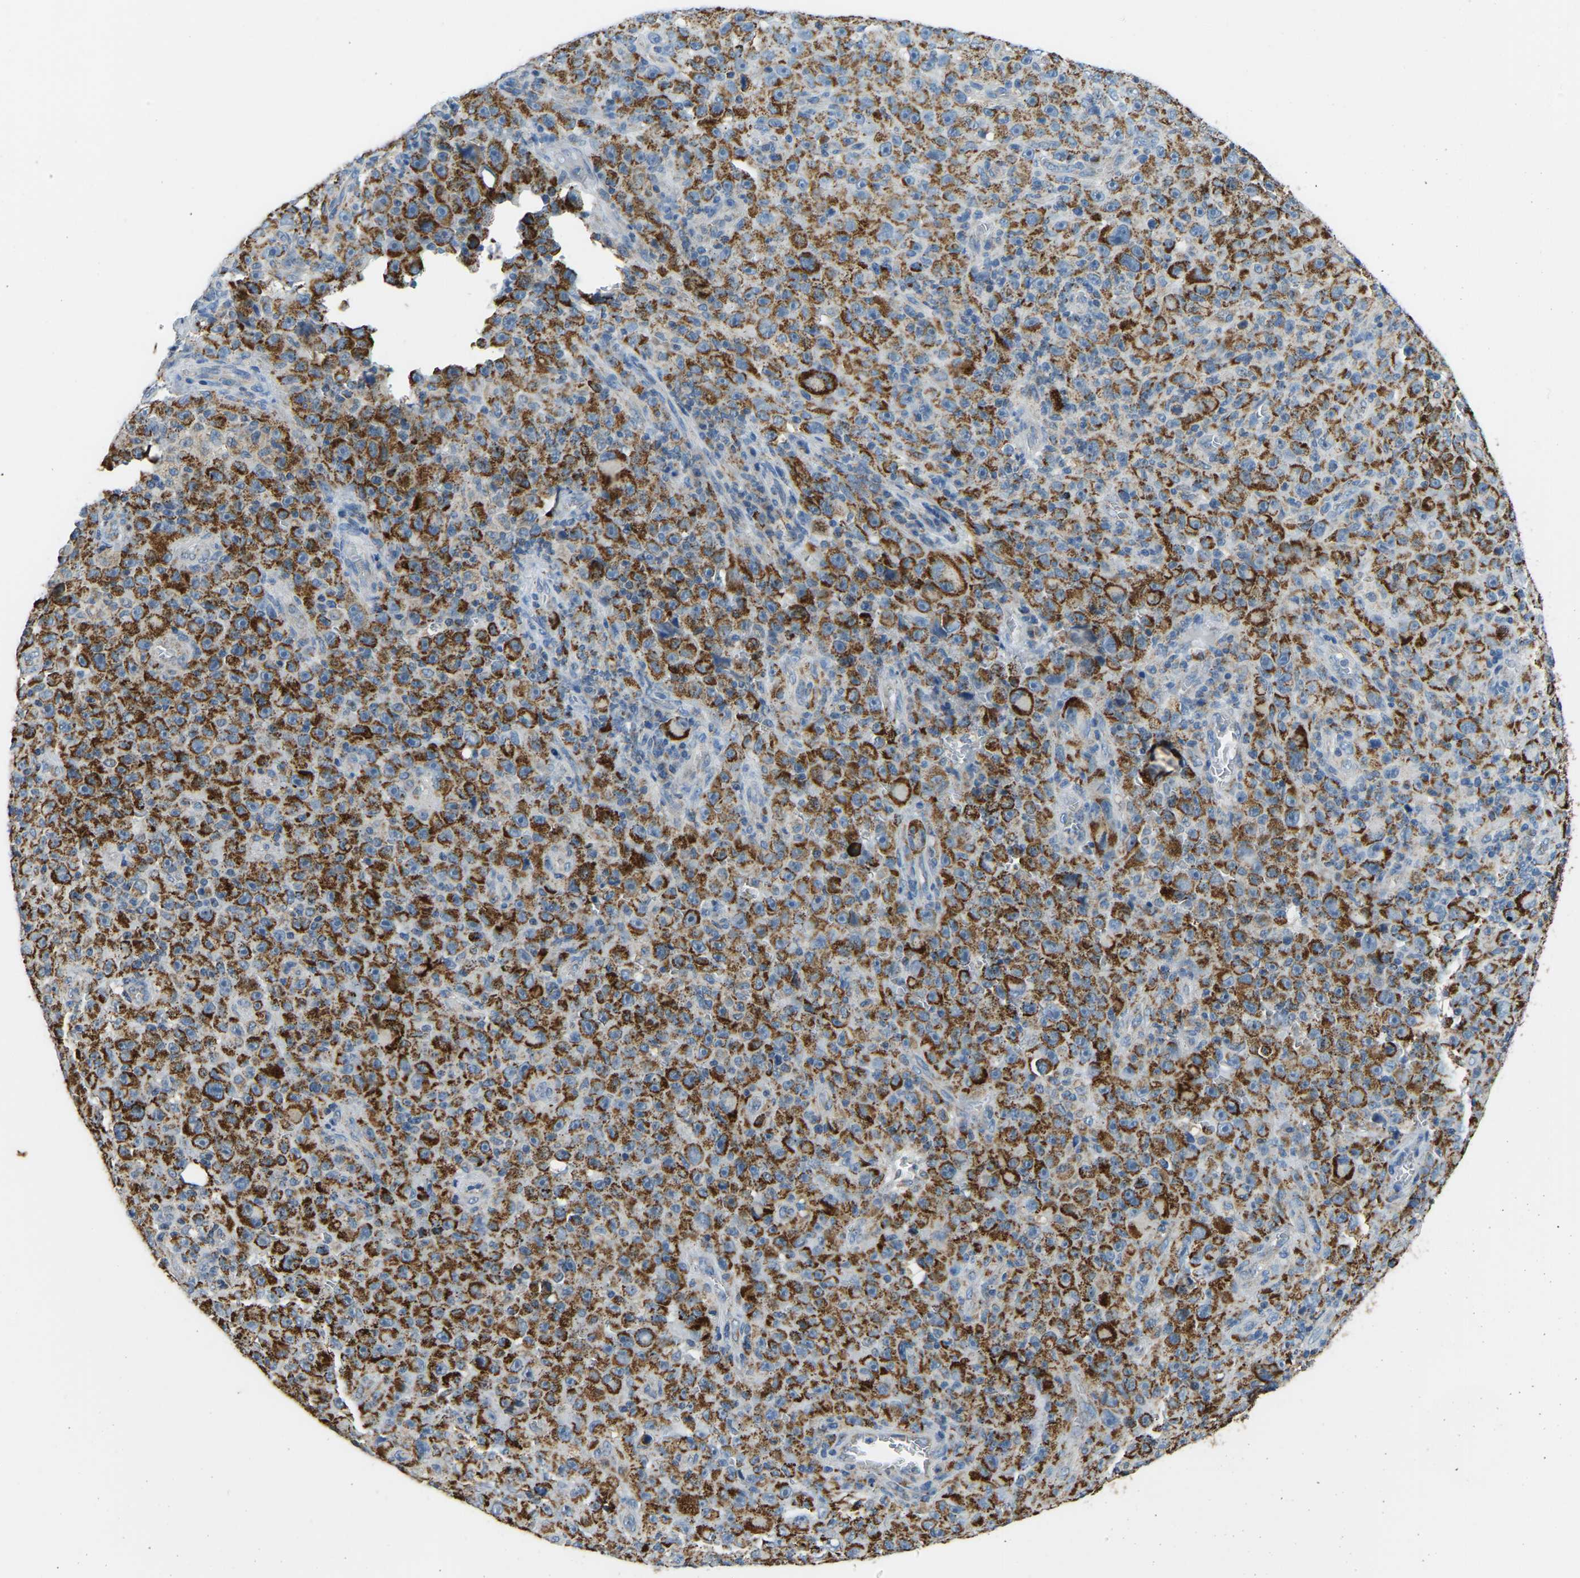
{"staining": {"intensity": "strong", "quantity": ">75%", "location": "cytoplasmic/membranous"}, "tissue": "melanoma", "cell_type": "Tumor cells", "image_type": "cancer", "snomed": [{"axis": "morphology", "description": "Malignant melanoma, NOS"}, {"axis": "topography", "description": "Skin"}], "caption": "This is a photomicrograph of immunohistochemistry (IHC) staining of malignant melanoma, which shows strong positivity in the cytoplasmic/membranous of tumor cells.", "gene": "ZNF200", "patient": {"sex": "female", "age": 82}}